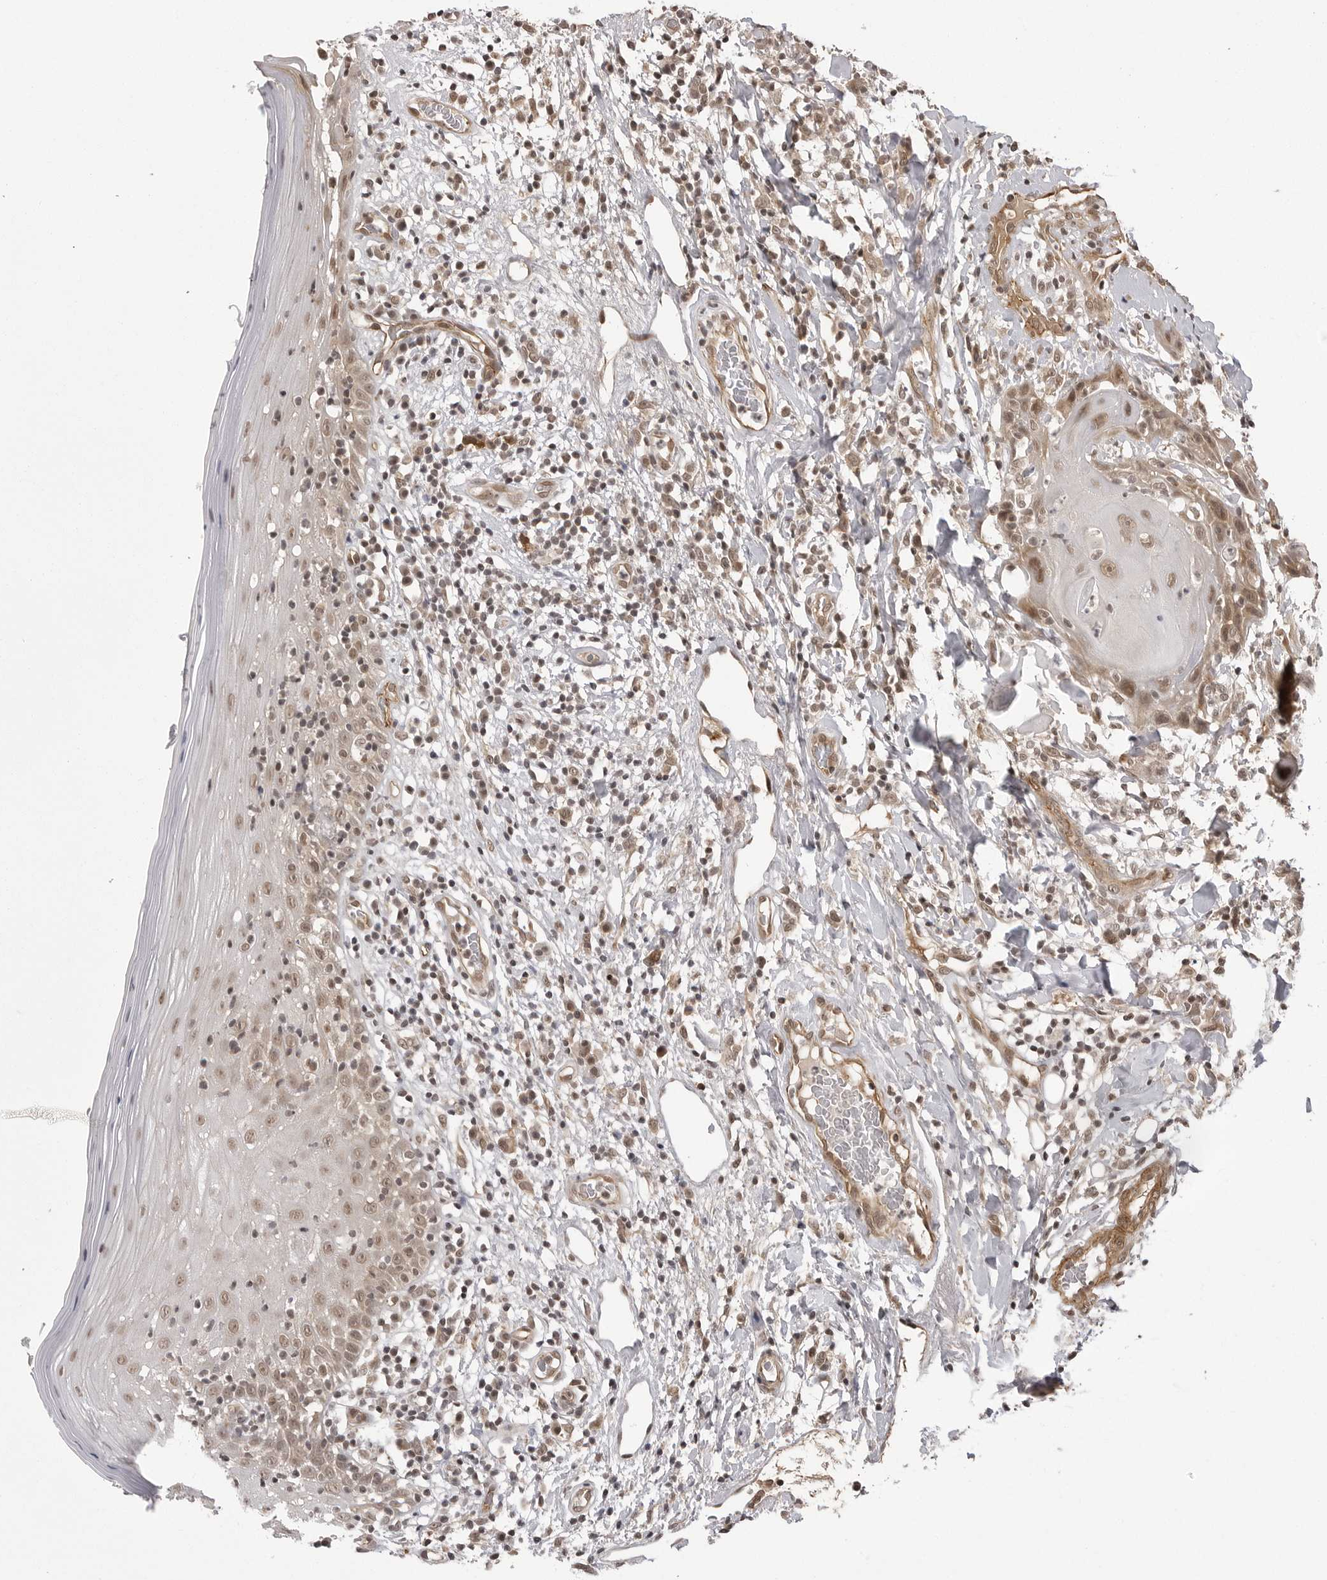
{"staining": {"intensity": "weak", "quantity": "25%-75%", "location": "nuclear"}, "tissue": "oral mucosa", "cell_type": "Squamous epithelial cells", "image_type": "normal", "snomed": [{"axis": "morphology", "description": "Normal tissue, NOS"}, {"axis": "morphology", "description": "Squamous cell carcinoma, NOS"}, {"axis": "topography", "description": "Skeletal muscle"}, {"axis": "topography", "description": "Oral tissue"}], "caption": "Protein staining exhibits weak nuclear positivity in approximately 25%-75% of squamous epithelial cells in unremarkable oral mucosa. (DAB (3,3'-diaminobenzidine) IHC with brightfield microscopy, high magnification).", "gene": "SORBS1", "patient": {"sex": "male", "age": 71}}